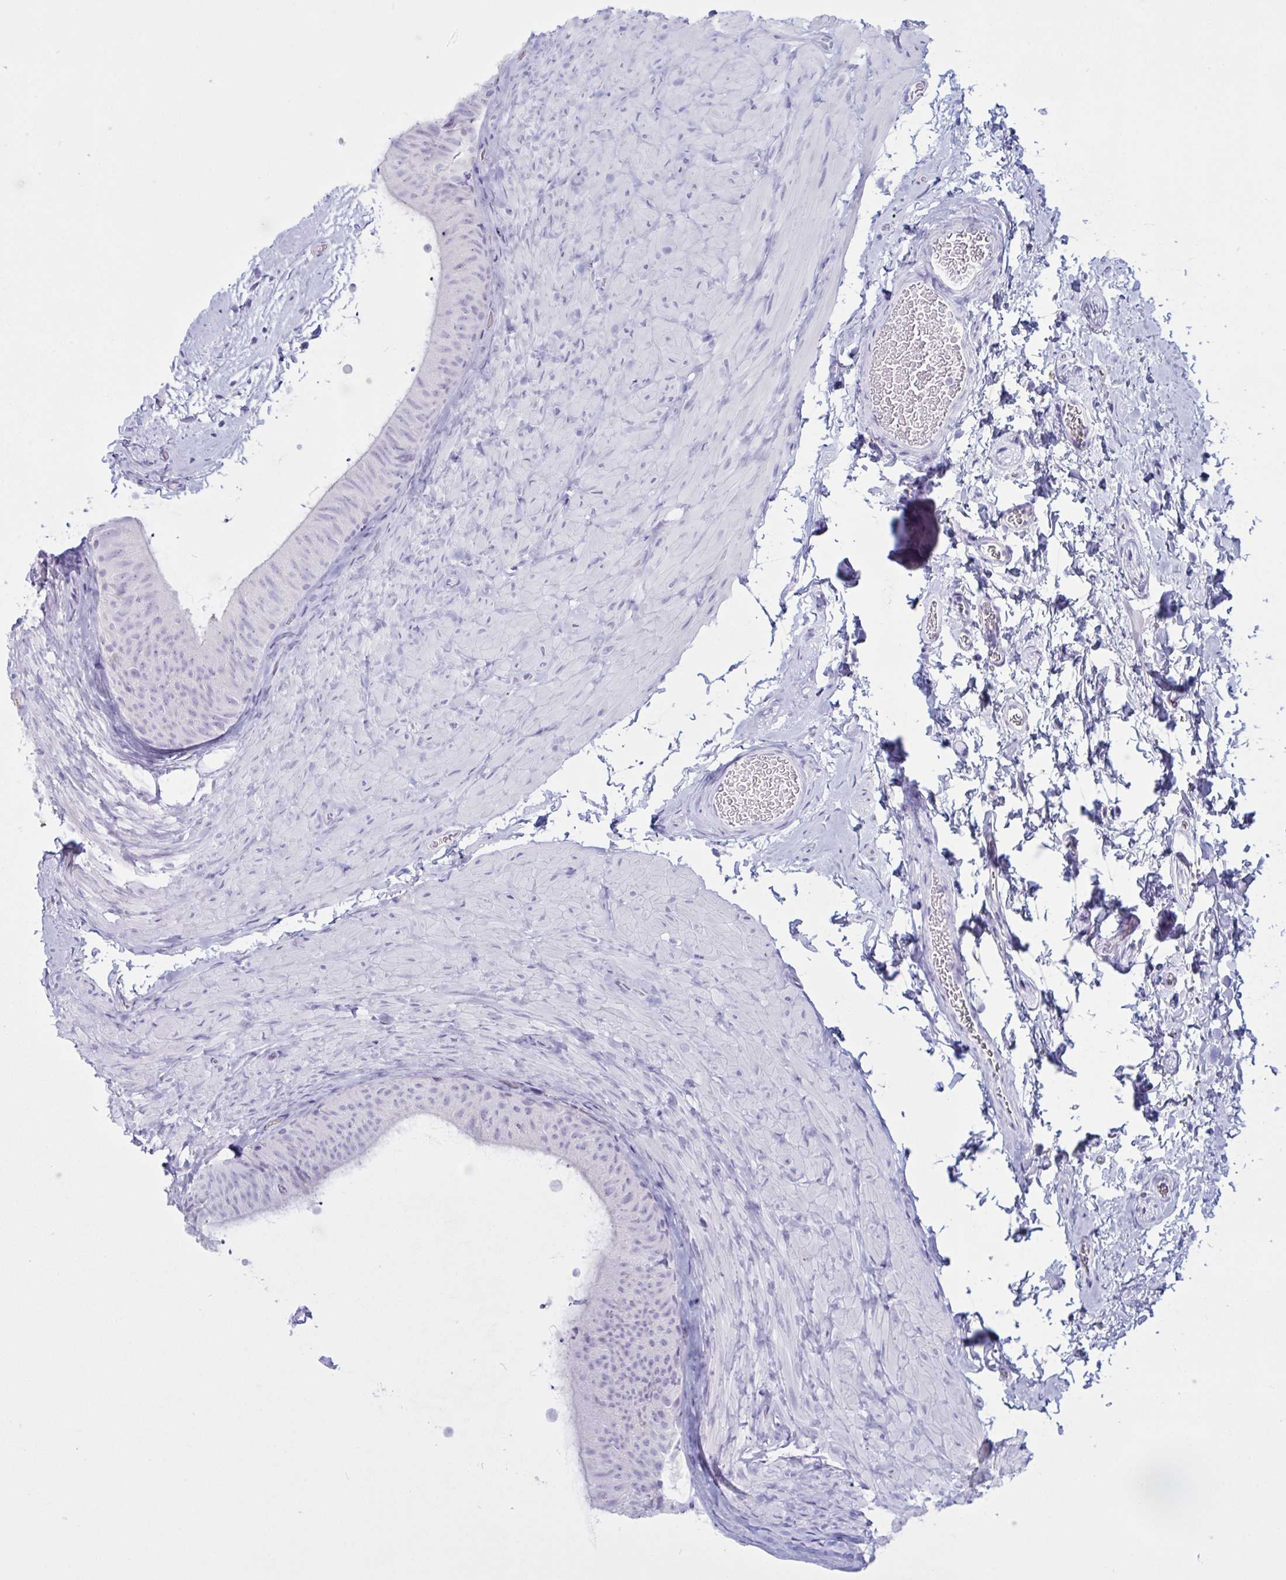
{"staining": {"intensity": "negative", "quantity": "none", "location": "none"}, "tissue": "epididymis", "cell_type": "Glandular cells", "image_type": "normal", "snomed": [{"axis": "morphology", "description": "Normal tissue, NOS"}, {"axis": "topography", "description": "Epididymis, spermatic cord, NOS"}, {"axis": "topography", "description": "Epididymis"}], "caption": "The micrograph displays no staining of glandular cells in benign epididymis. (Stains: DAB IHC with hematoxylin counter stain, Microscopy: brightfield microscopy at high magnification).", "gene": "XCL1", "patient": {"sex": "male", "age": 31}}